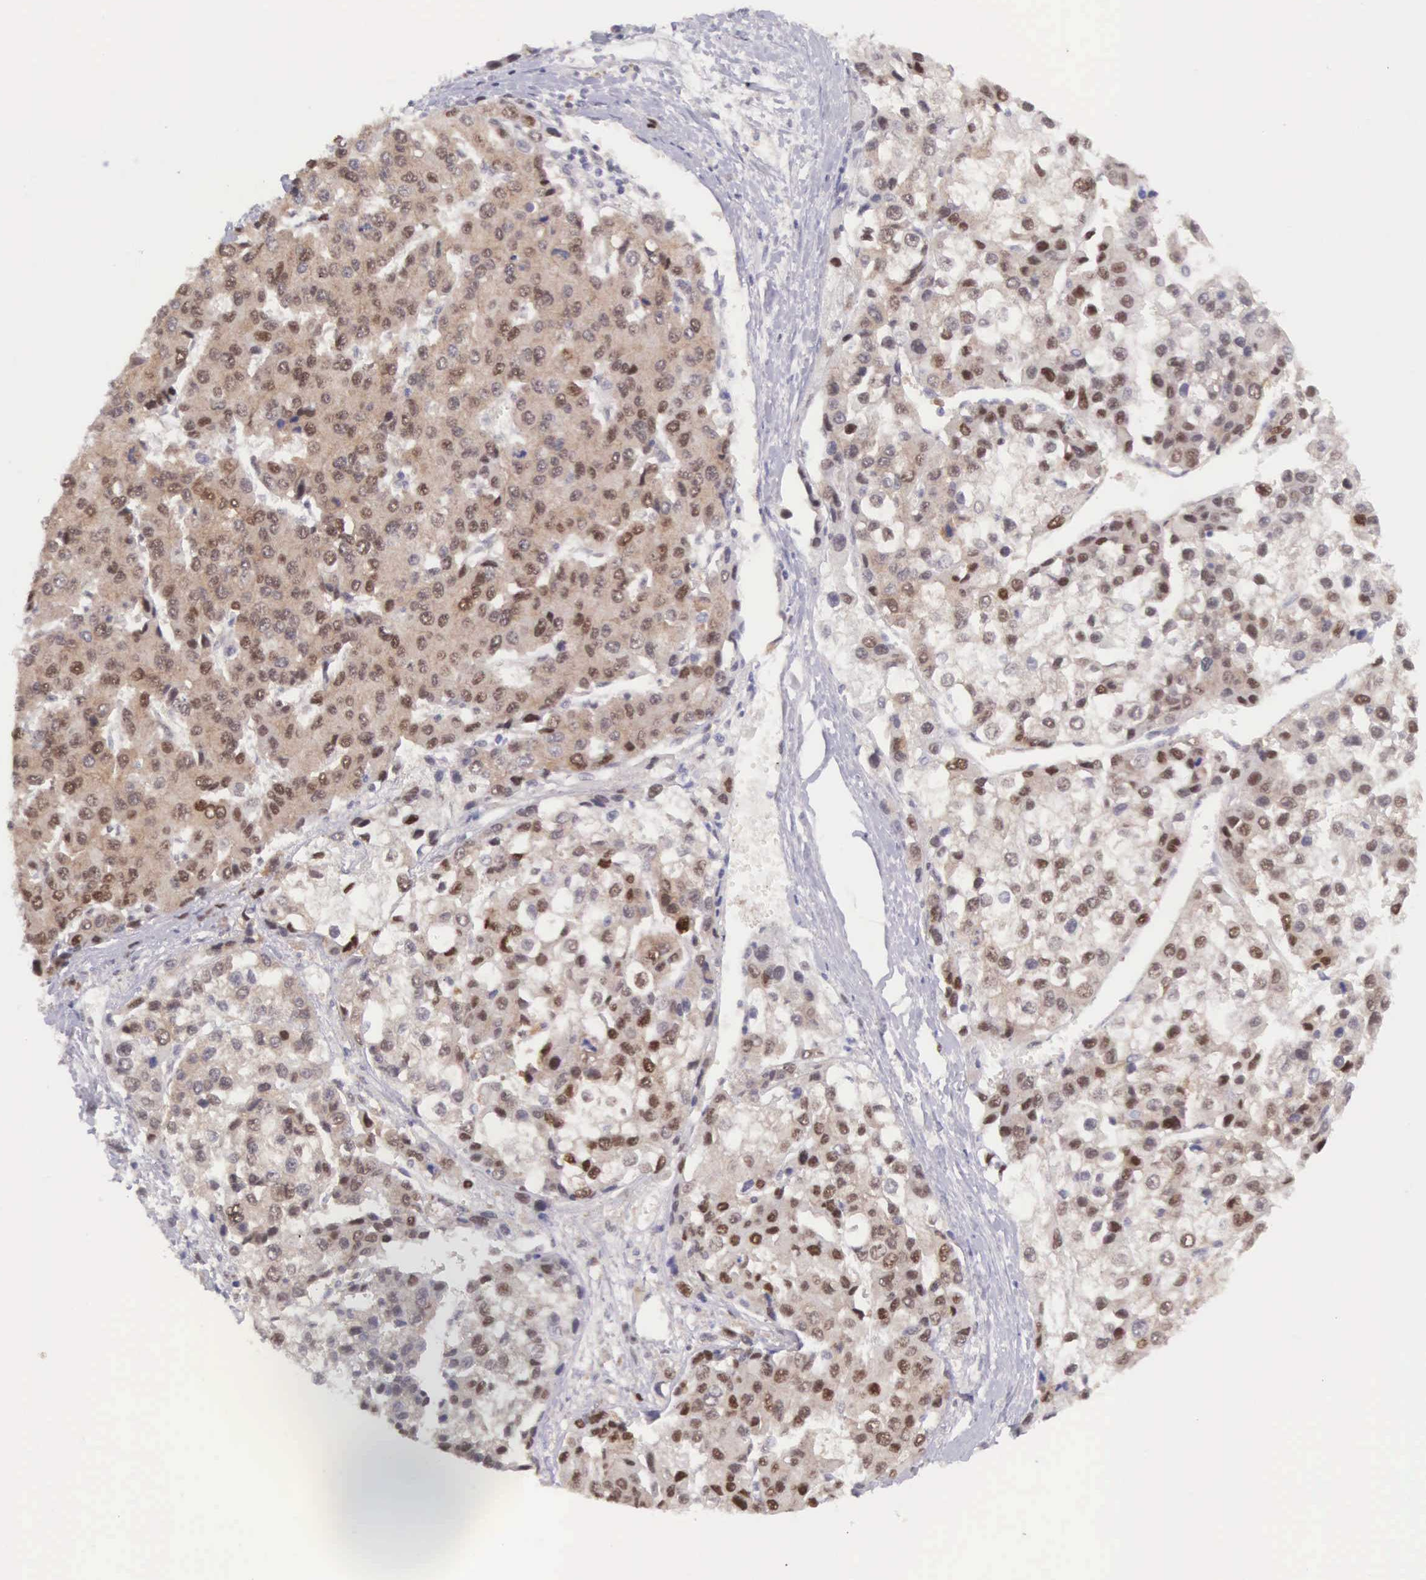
{"staining": {"intensity": "strong", "quantity": ">75%", "location": "nuclear"}, "tissue": "liver cancer", "cell_type": "Tumor cells", "image_type": "cancer", "snomed": [{"axis": "morphology", "description": "Carcinoma, Hepatocellular, NOS"}, {"axis": "topography", "description": "Liver"}], "caption": "Hepatocellular carcinoma (liver) was stained to show a protein in brown. There is high levels of strong nuclear positivity in approximately >75% of tumor cells. Using DAB (3,3'-diaminobenzidine) (brown) and hematoxylin (blue) stains, captured at high magnification using brightfield microscopy.", "gene": "CCDC117", "patient": {"sex": "female", "age": 66}}